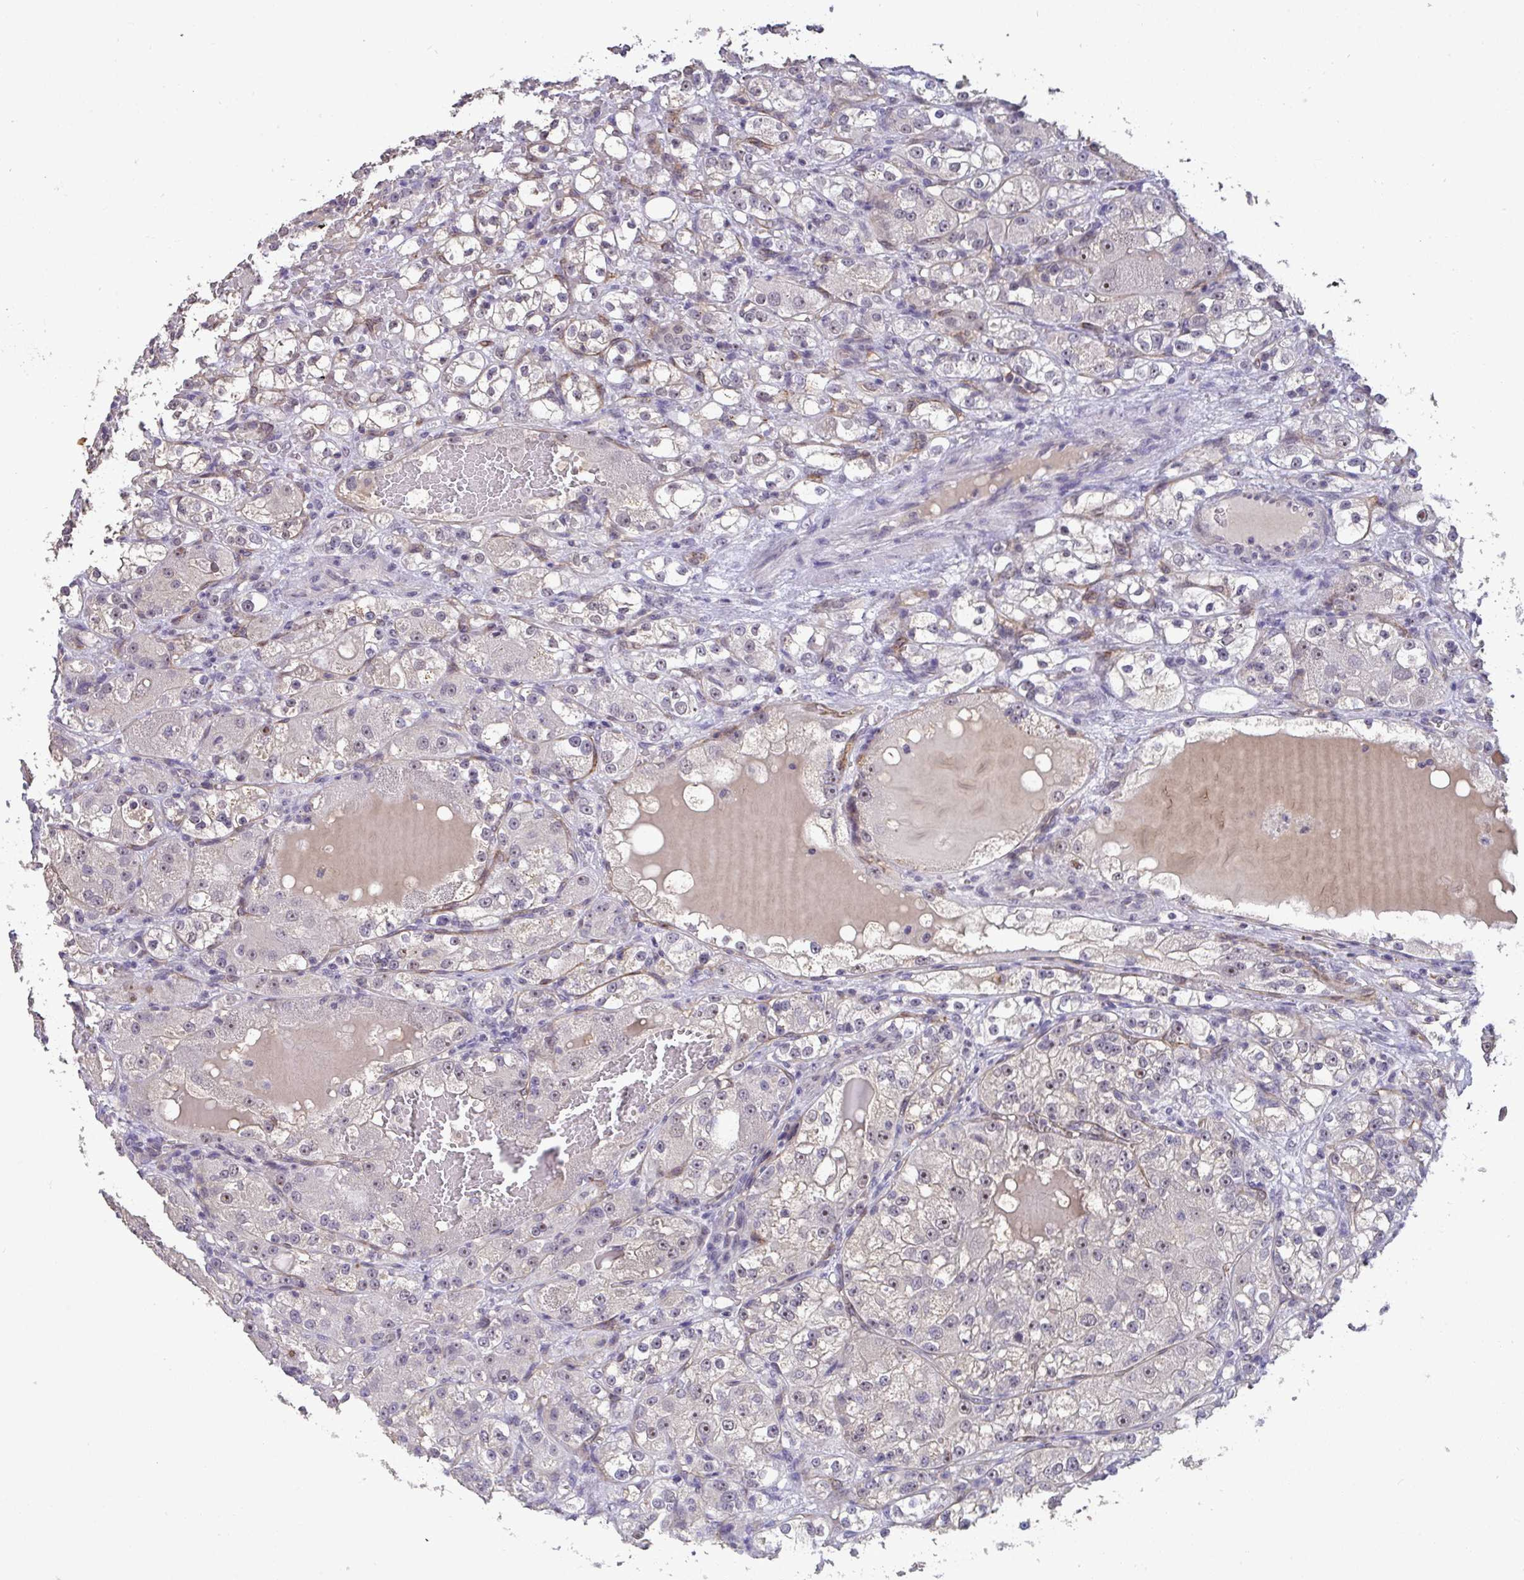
{"staining": {"intensity": "weak", "quantity": "<25%", "location": "nuclear"}, "tissue": "renal cancer", "cell_type": "Tumor cells", "image_type": "cancer", "snomed": [{"axis": "morphology", "description": "Normal tissue, NOS"}, {"axis": "morphology", "description": "Adenocarcinoma, NOS"}, {"axis": "topography", "description": "Kidney"}], "caption": "Immunohistochemical staining of human renal cancer (adenocarcinoma) demonstrates no significant positivity in tumor cells. Brightfield microscopy of immunohistochemistry stained with DAB (brown) and hematoxylin (blue), captured at high magnification.", "gene": "SENP3", "patient": {"sex": "male", "age": 61}}